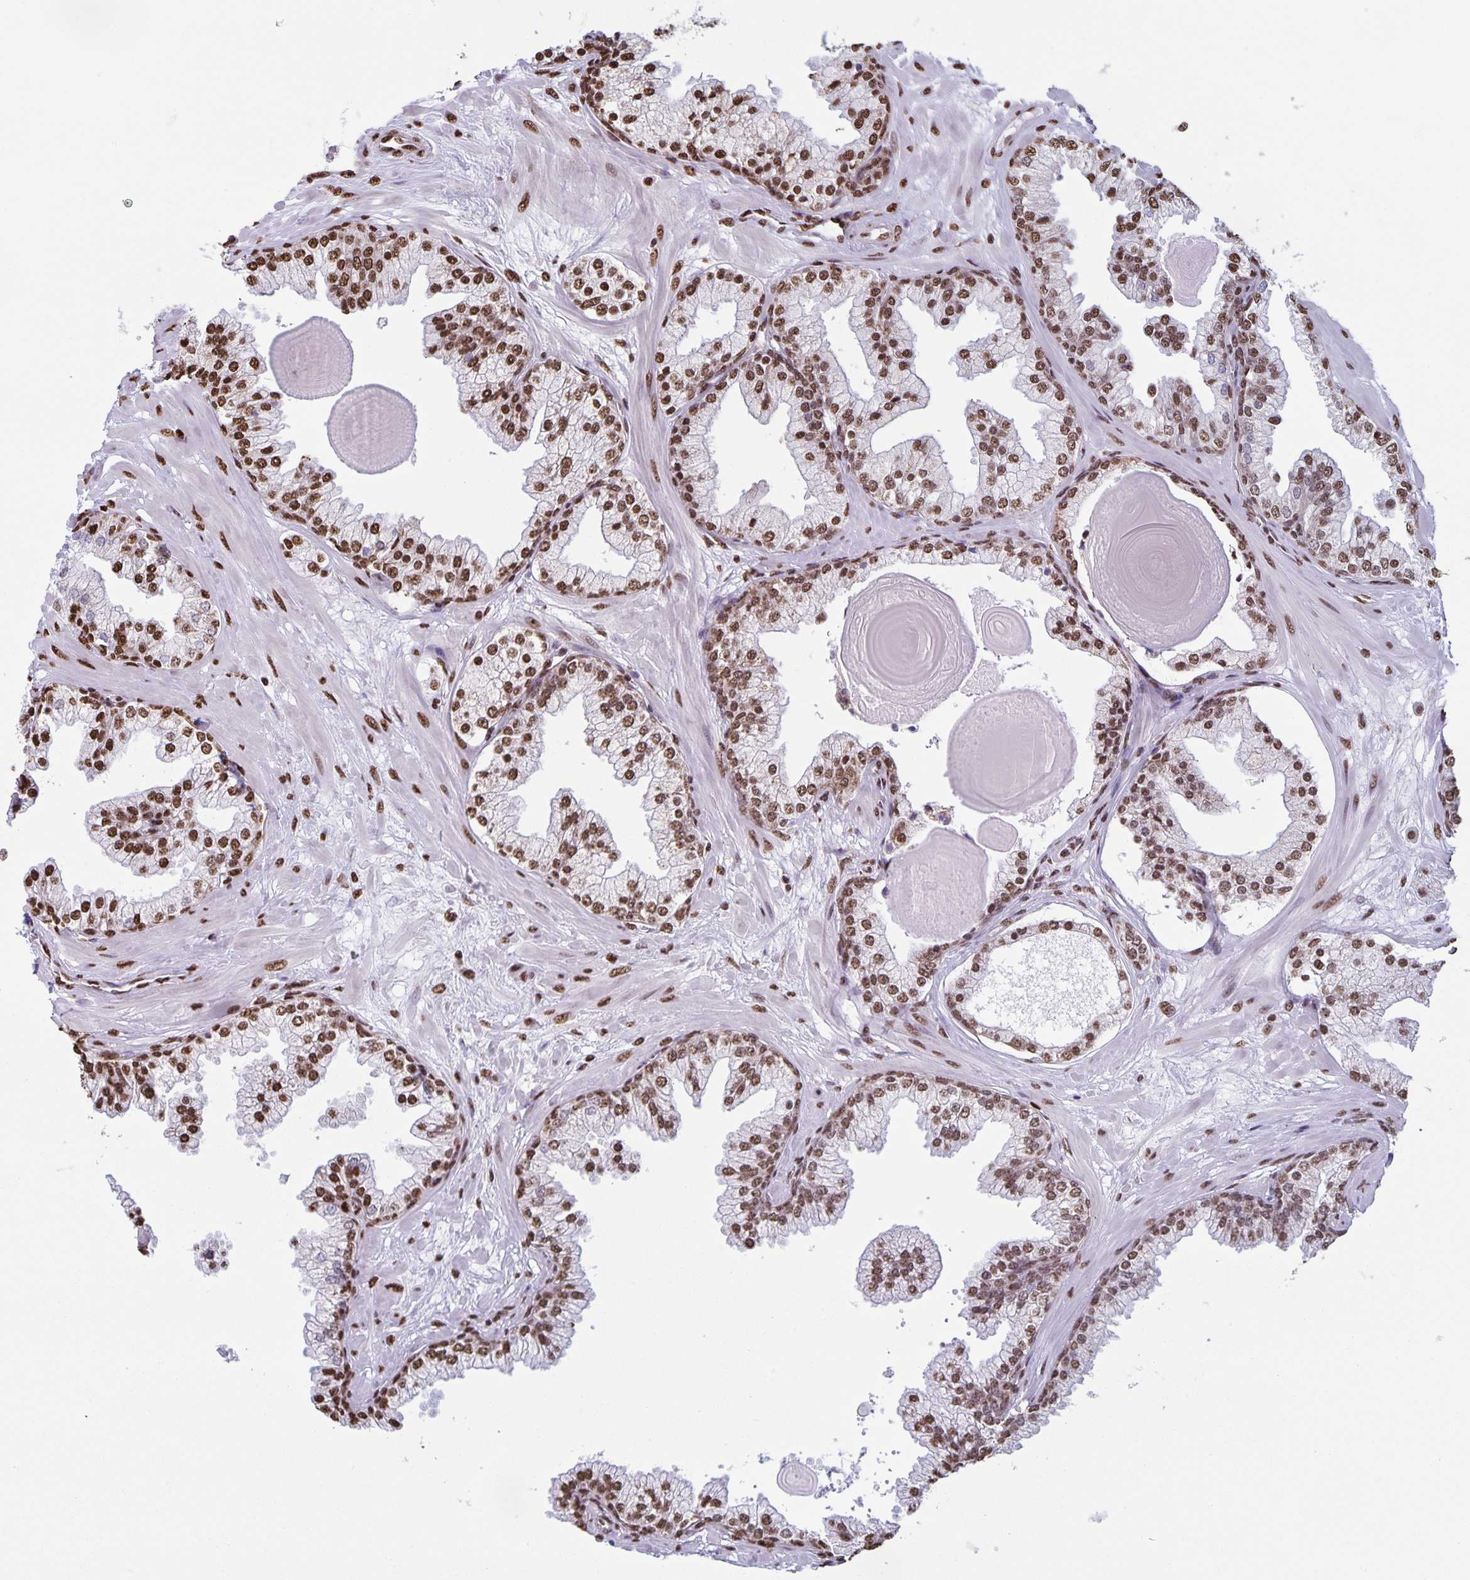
{"staining": {"intensity": "strong", "quantity": ">75%", "location": "nuclear"}, "tissue": "prostate", "cell_type": "Glandular cells", "image_type": "normal", "snomed": [{"axis": "morphology", "description": "Normal tissue, NOS"}, {"axis": "topography", "description": "Prostate"}, {"axis": "topography", "description": "Peripheral nerve tissue"}], "caption": "Immunohistochemical staining of normal human prostate displays high levels of strong nuclear positivity in about >75% of glandular cells.", "gene": "DUT", "patient": {"sex": "male", "age": 61}}